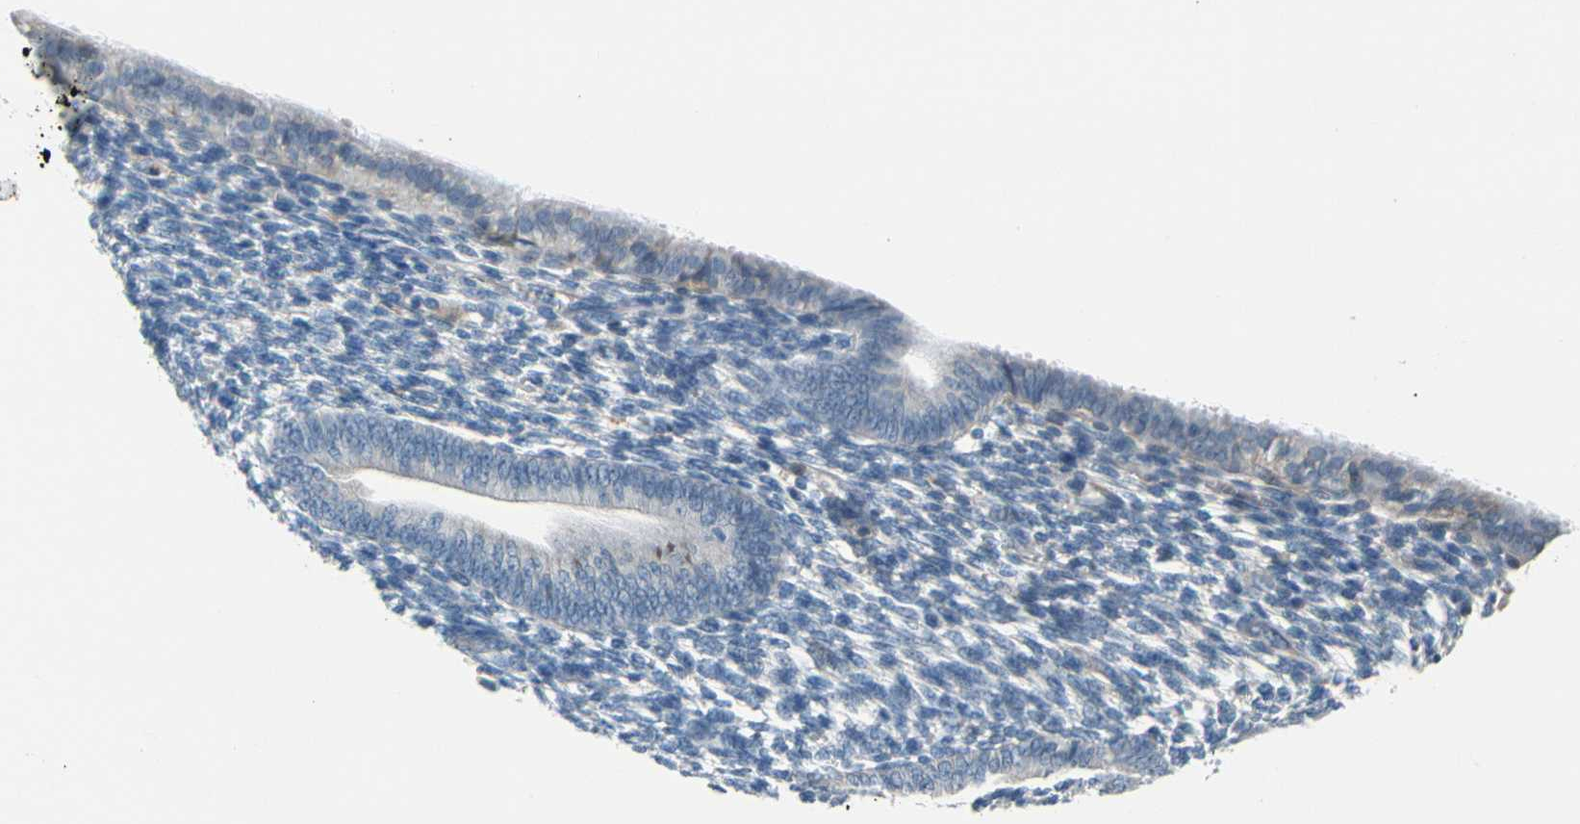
{"staining": {"intensity": "negative", "quantity": "none", "location": "none"}, "tissue": "endometrium", "cell_type": "Cells in endometrial stroma", "image_type": "normal", "snomed": [{"axis": "morphology", "description": "Normal tissue, NOS"}, {"axis": "topography", "description": "Endometrium"}], "caption": "High power microscopy micrograph of an immunohistochemistry (IHC) histopathology image of unremarkable endometrium, revealing no significant positivity in cells in endometrial stroma. Nuclei are stained in blue.", "gene": "CNDP1", "patient": {"sex": "female", "age": 57}}